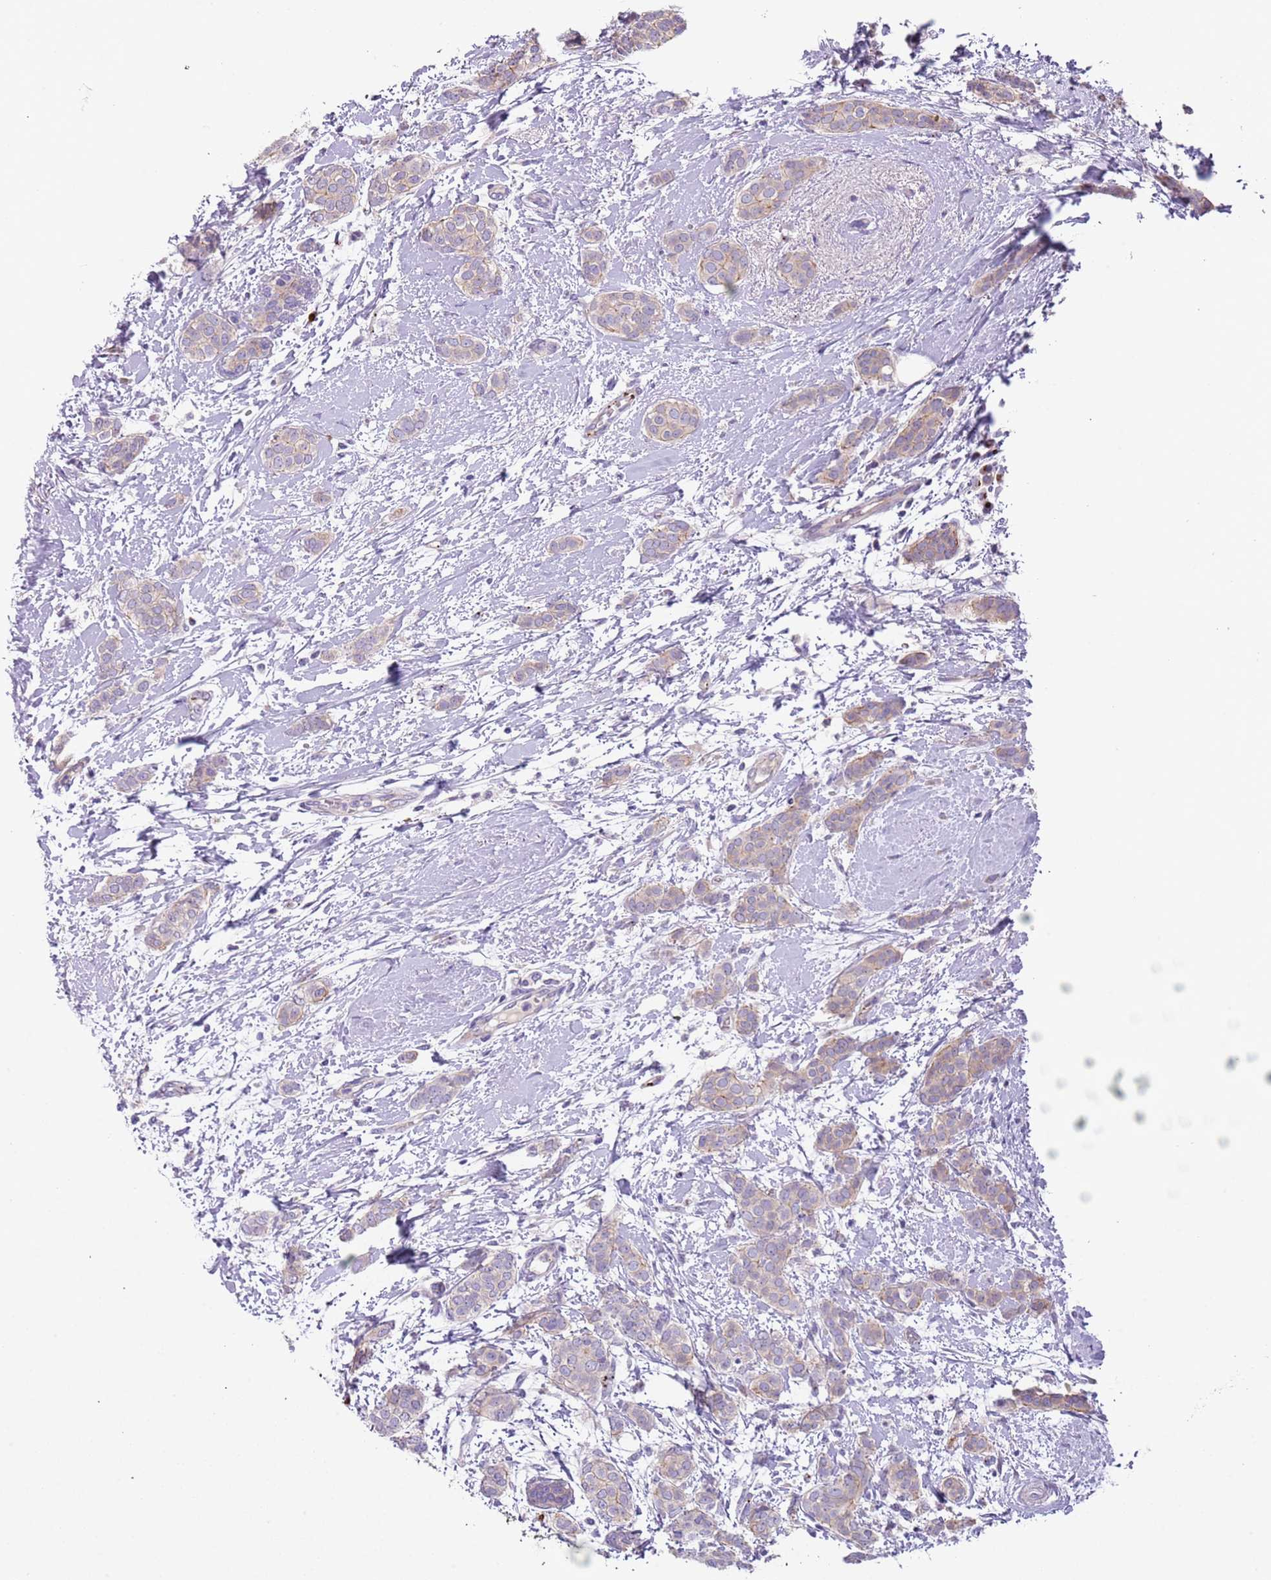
{"staining": {"intensity": "weak", "quantity": "25%-75%", "location": "cytoplasmic/membranous"}, "tissue": "breast cancer", "cell_type": "Tumor cells", "image_type": "cancer", "snomed": [{"axis": "morphology", "description": "Duct carcinoma"}, {"axis": "topography", "description": "Breast"}], "caption": "Immunohistochemical staining of intraductal carcinoma (breast) exhibits weak cytoplasmic/membranous protein expression in about 25%-75% of tumor cells.", "gene": "C2CD3", "patient": {"sex": "female", "age": 72}}